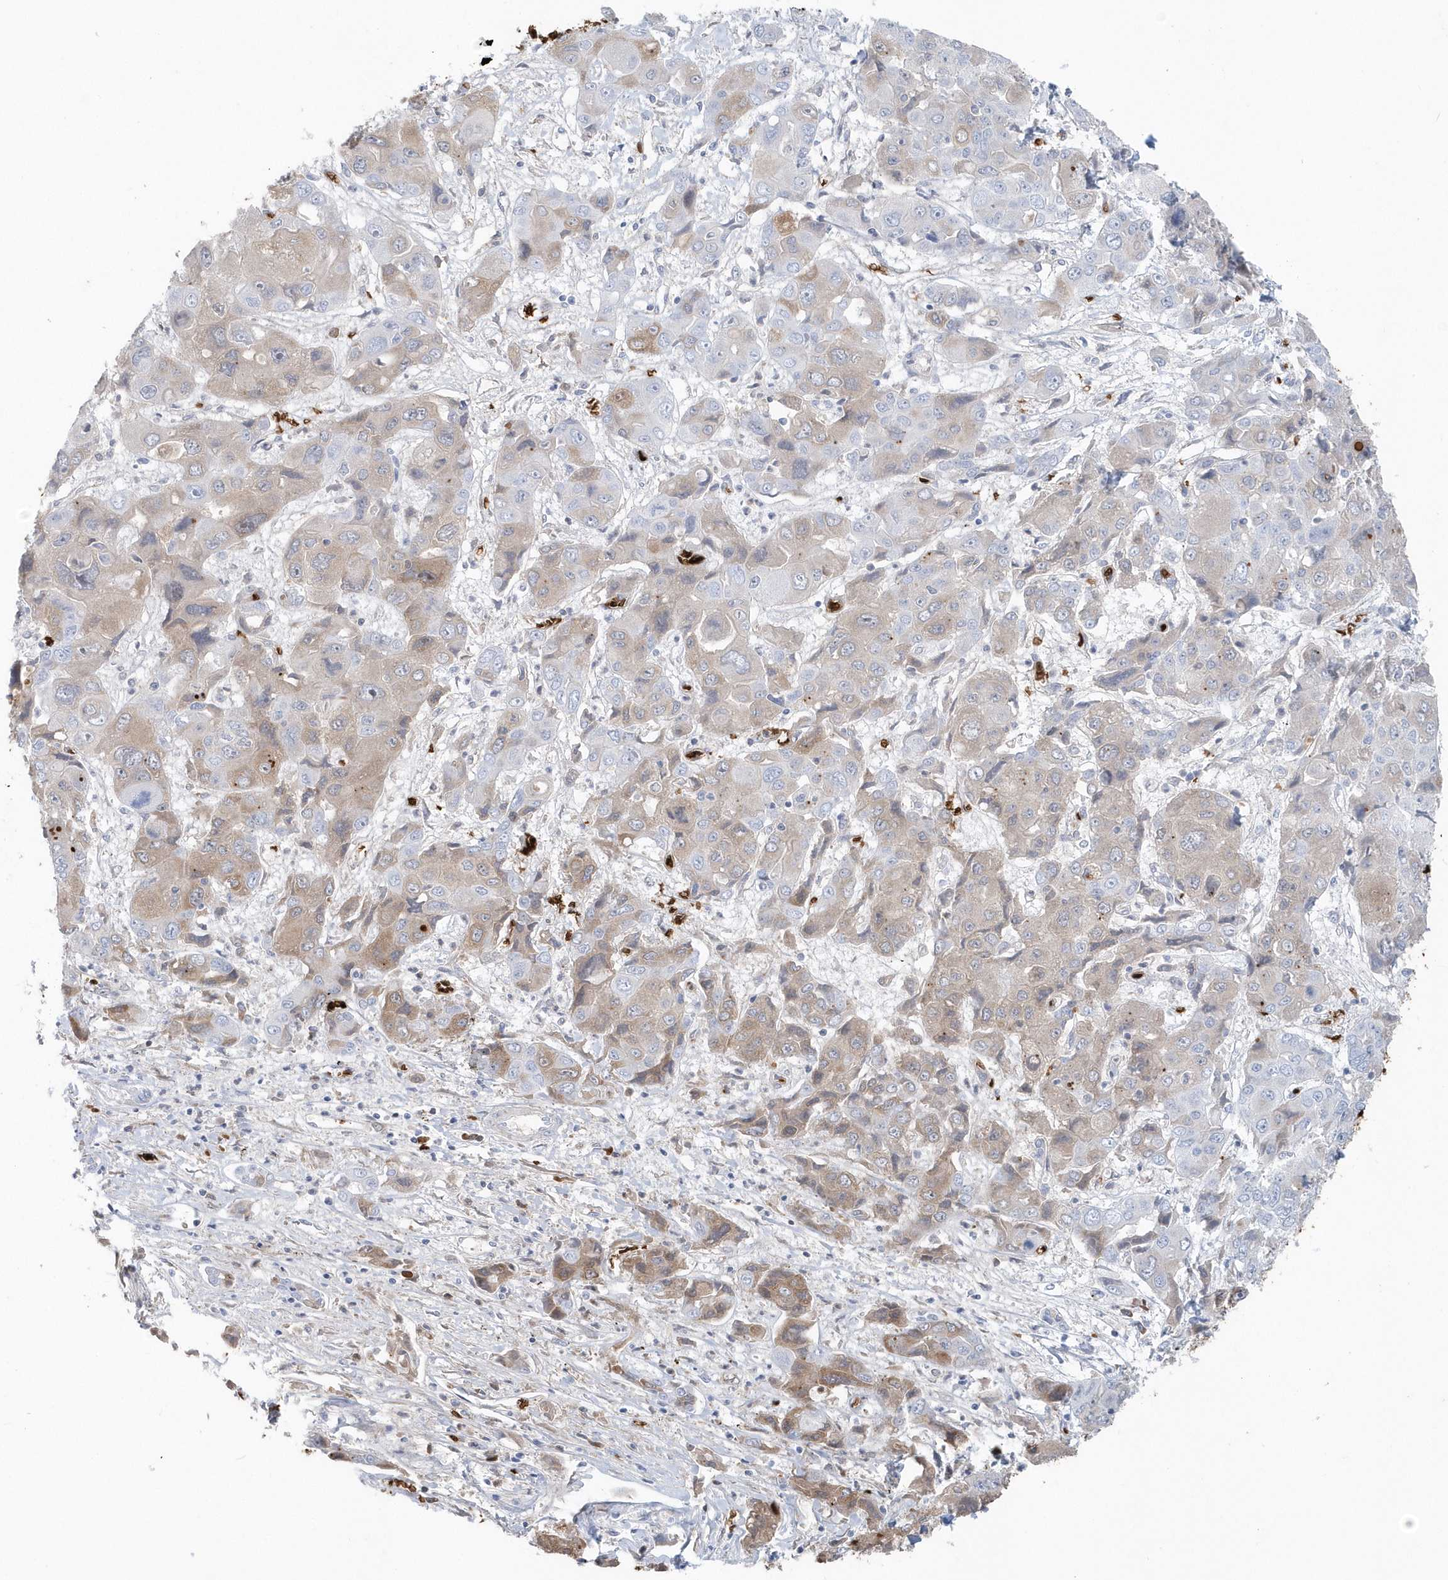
{"staining": {"intensity": "weak", "quantity": "<25%", "location": "cytoplasmic/membranous"}, "tissue": "liver cancer", "cell_type": "Tumor cells", "image_type": "cancer", "snomed": [{"axis": "morphology", "description": "Cholangiocarcinoma"}, {"axis": "topography", "description": "Liver"}], "caption": "Immunohistochemical staining of liver cancer (cholangiocarcinoma) demonstrates no significant staining in tumor cells.", "gene": "HBA2", "patient": {"sex": "male", "age": 67}}